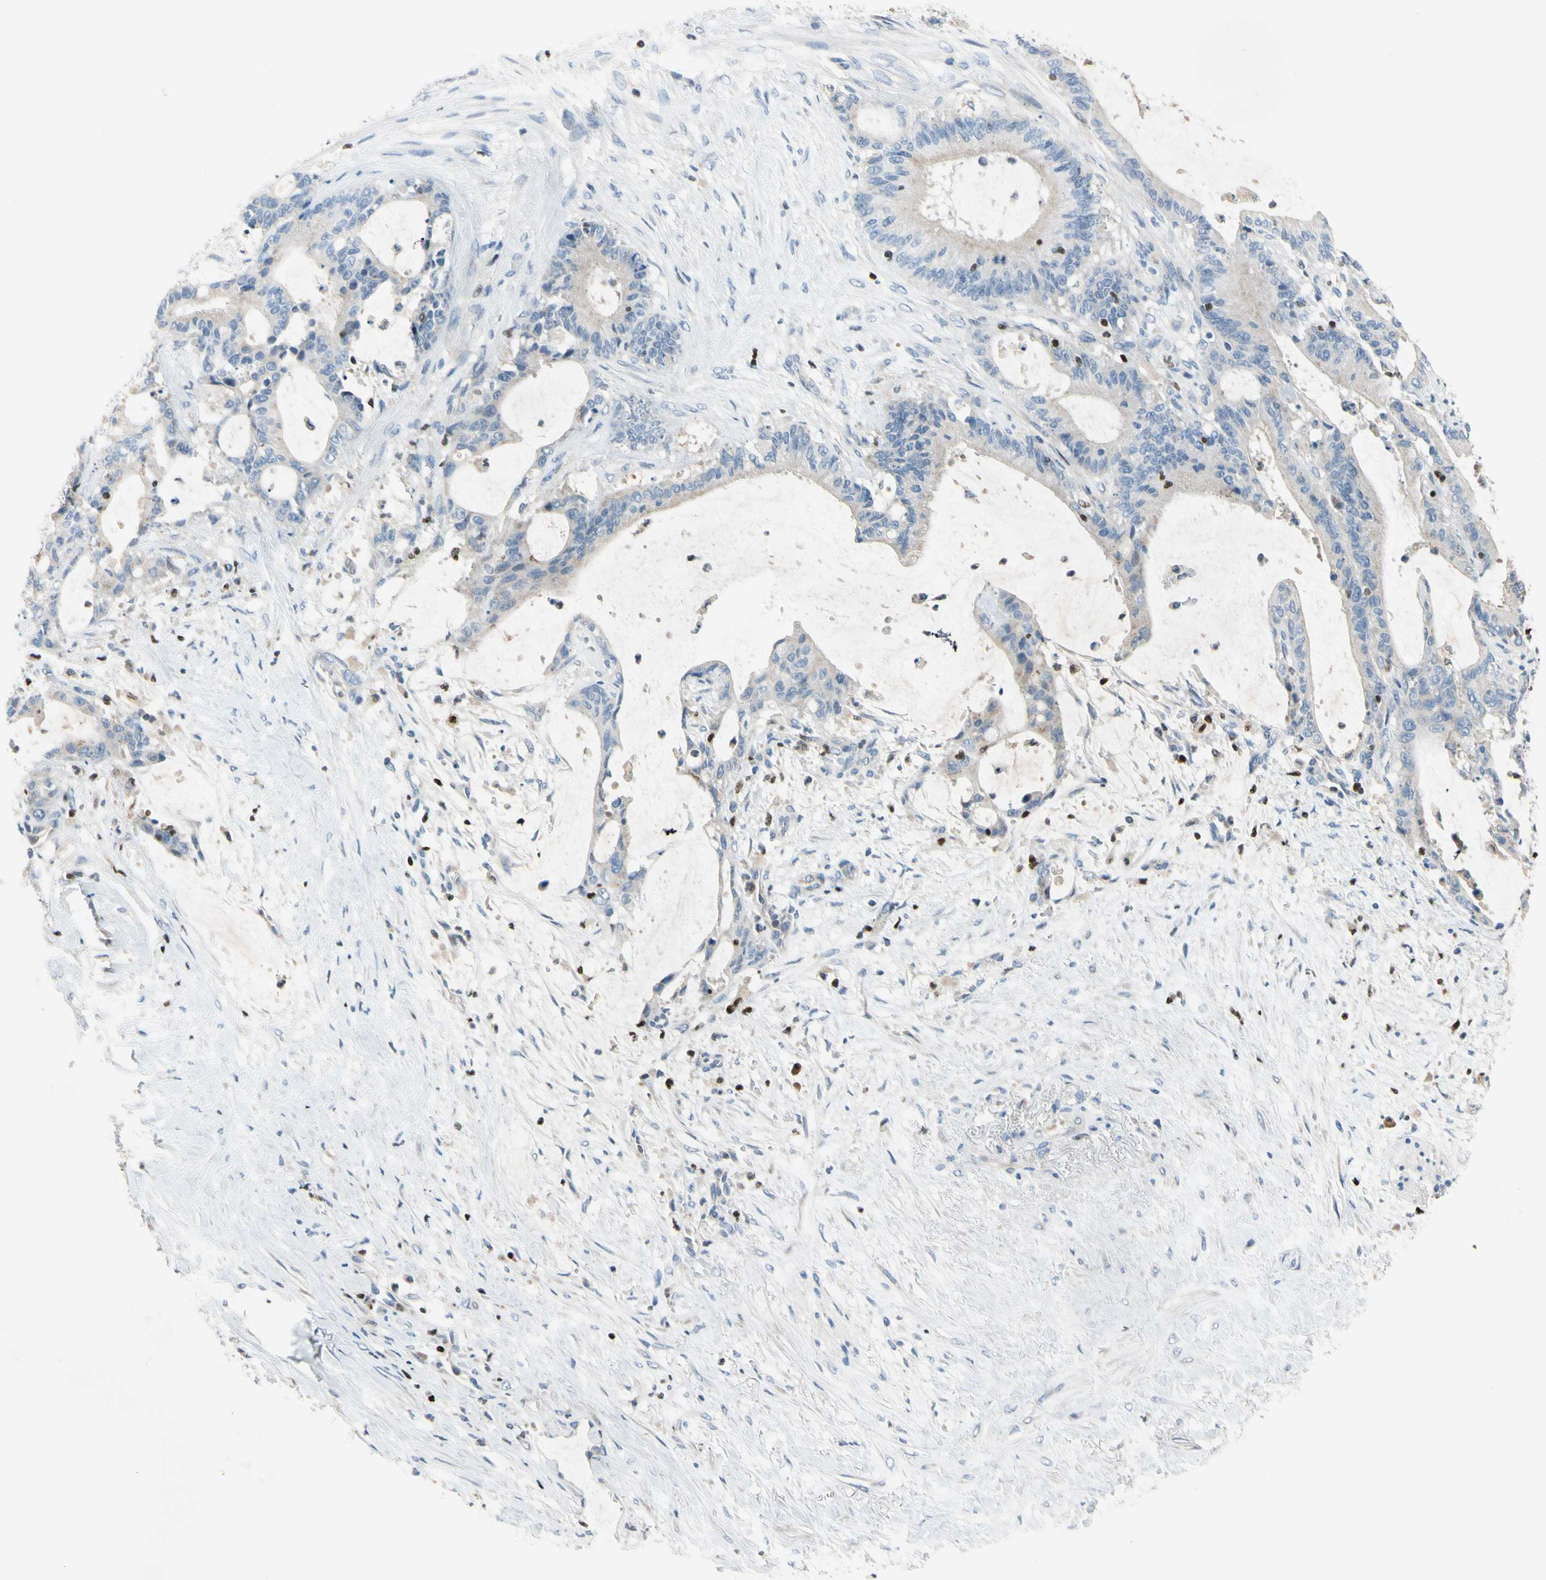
{"staining": {"intensity": "weak", "quantity": "25%-75%", "location": "cytoplasmic/membranous"}, "tissue": "liver cancer", "cell_type": "Tumor cells", "image_type": "cancer", "snomed": [{"axis": "morphology", "description": "Cholangiocarcinoma"}, {"axis": "topography", "description": "Liver"}], "caption": "This photomicrograph exhibits IHC staining of human liver cancer (cholangiocarcinoma), with low weak cytoplasmic/membranous expression in about 25%-75% of tumor cells.", "gene": "SP140", "patient": {"sex": "female", "age": 73}}